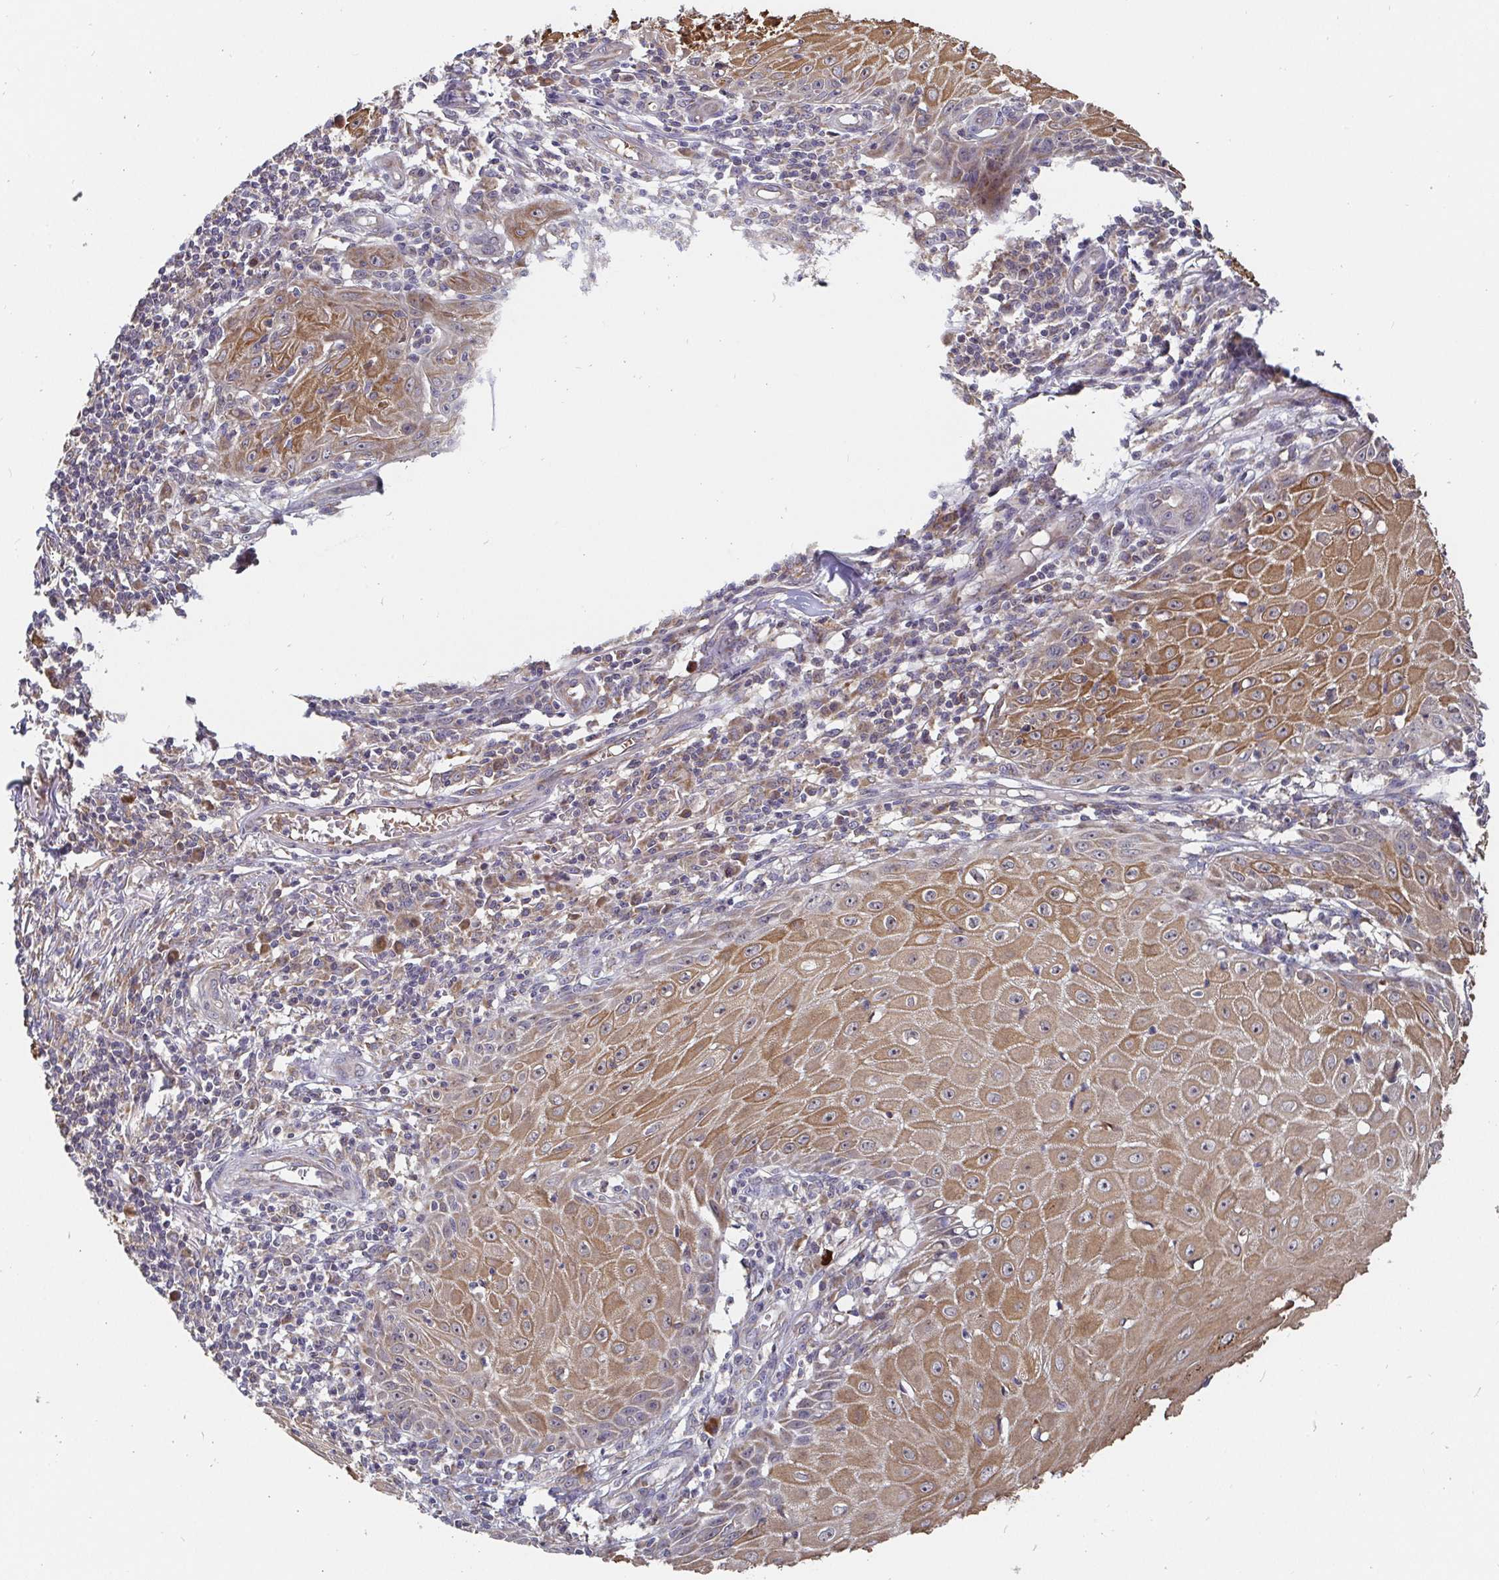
{"staining": {"intensity": "moderate", "quantity": "25%-75%", "location": "cytoplasmic/membranous"}, "tissue": "skin cancer", "cell_type": "Tumor cells", "image_type": "cancer", "snomed": [{"axis": "morphology", "description": "Squamous cell carcinoma, NOS"}, {"axis": "topography", "description": "Skin"}], "caption": "Immunohistochemistry (IHC) of human squamous cell carcinoma (skin) displays medium levels of moderate cytoplasmic/membranous staining in approximately 25%-75% of tumor cells.", "gene": "PDF", "patient": {"sex": "female", "age": 73}}